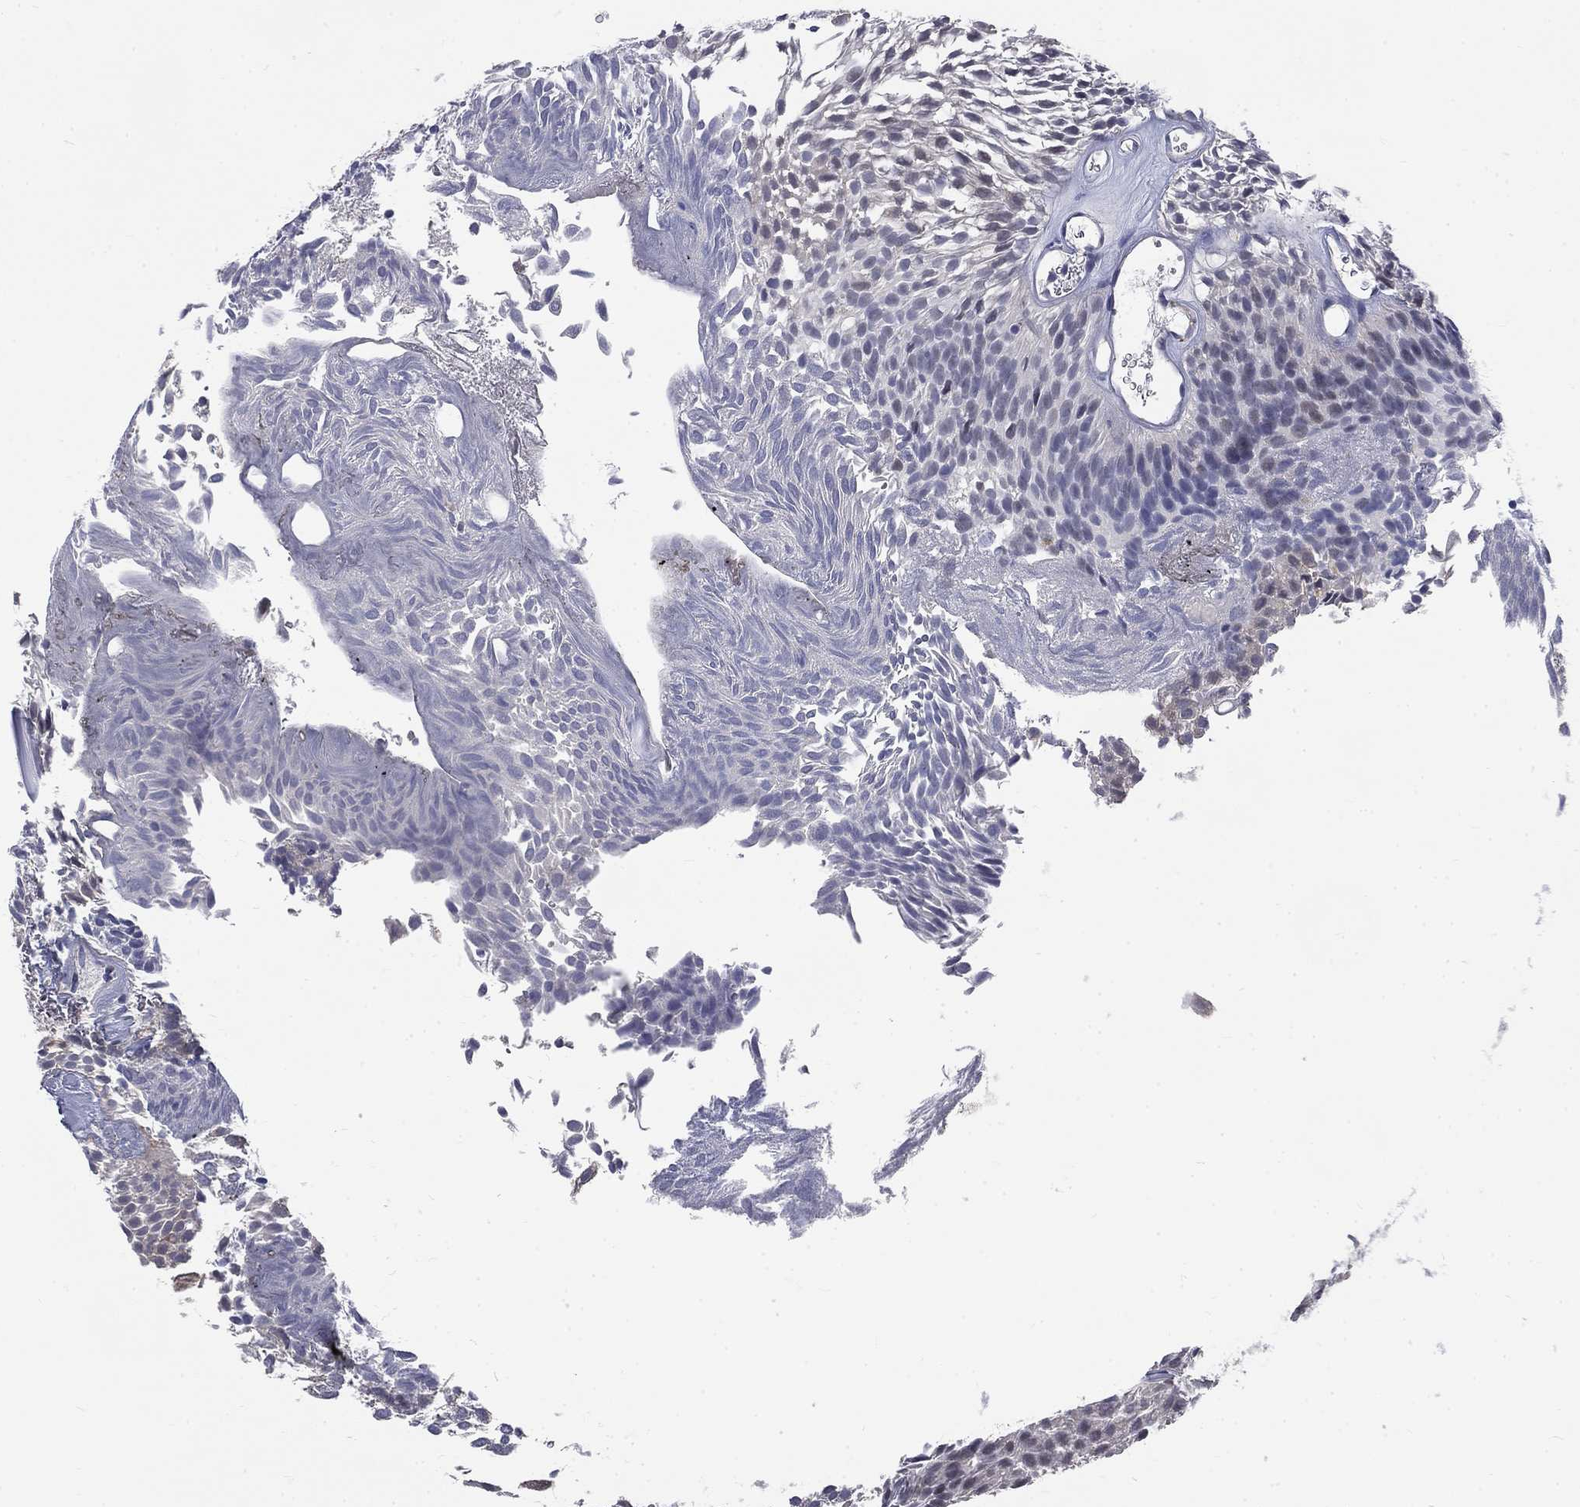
{"staining": {"intensity": "negative", "quantity": "none", "location": "none"}, "tissue": "urothelial cancer", "cell_type": "Tumor cells", "image_type": "cancer", "snomed": [{"axis": "morphology", "description": "Urothelial carcinoma, Low grade"}, {"axis": "topography", "description": "Urinary bladder"}], "caption": "DAB (3,3'-diaminobenzidine) immunohistochemical staining of human urothelial cancer demonstrates no significant expression in tumor cells.", "gene": "PHKA1", "patient": {"sex": "male", "age": 52}}